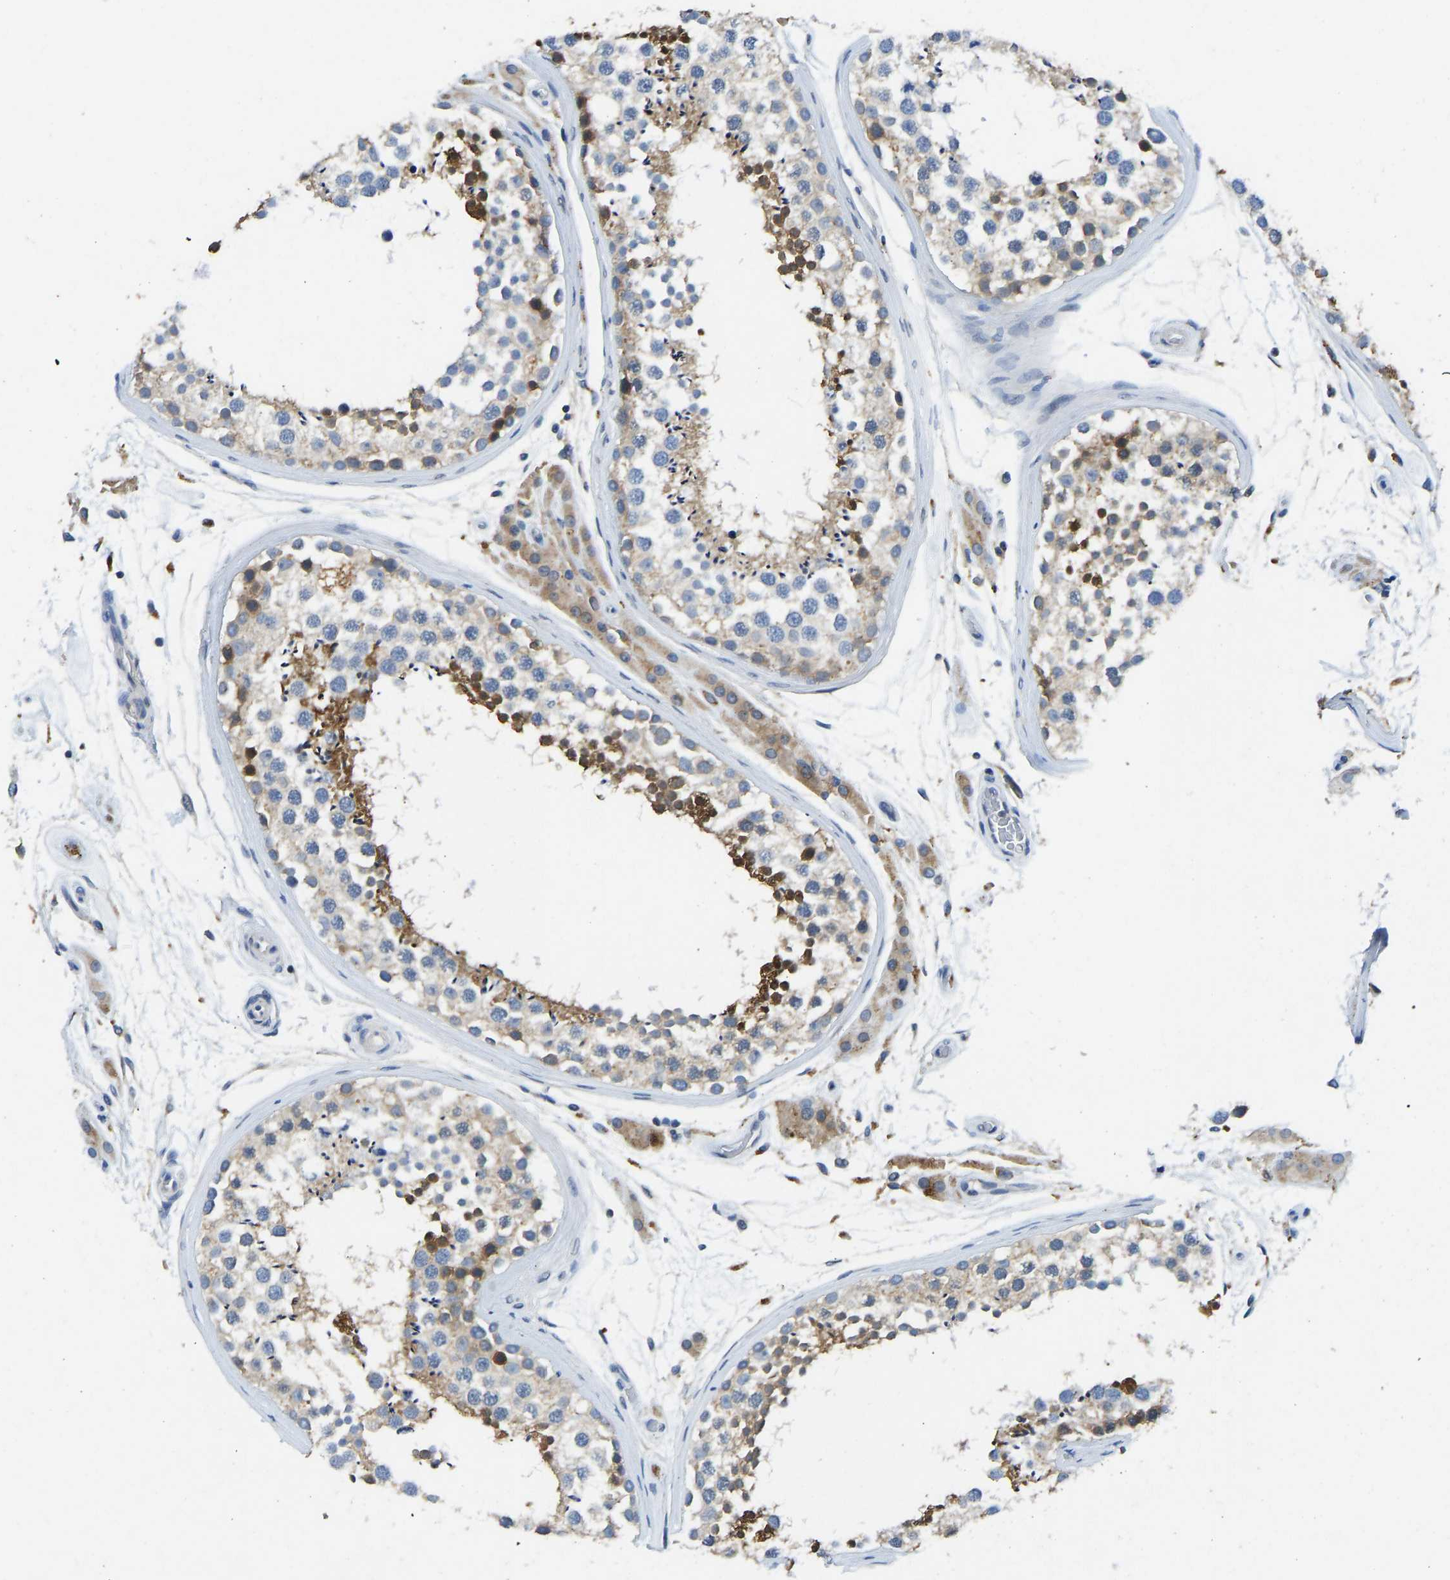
{"staining": {"intensity": "moderate", "quantity": "25%-75%", "location": "cytoplasmic/membranous"}, "tissue": "testis", "cell_type": "Cells in seminiferous ducts", "image_type": "normal", "snomed": [{"axis": "morphology", "description": "Normal tissue, NOS"}, {"axis": "topography", "description": "Testis"}], "caption": "Testis stained with a protein marker displays moderate staining in cells in seminiferous ducts.", "gene": "NDRG3", "patient": {"sex": "male", "age": 46}}